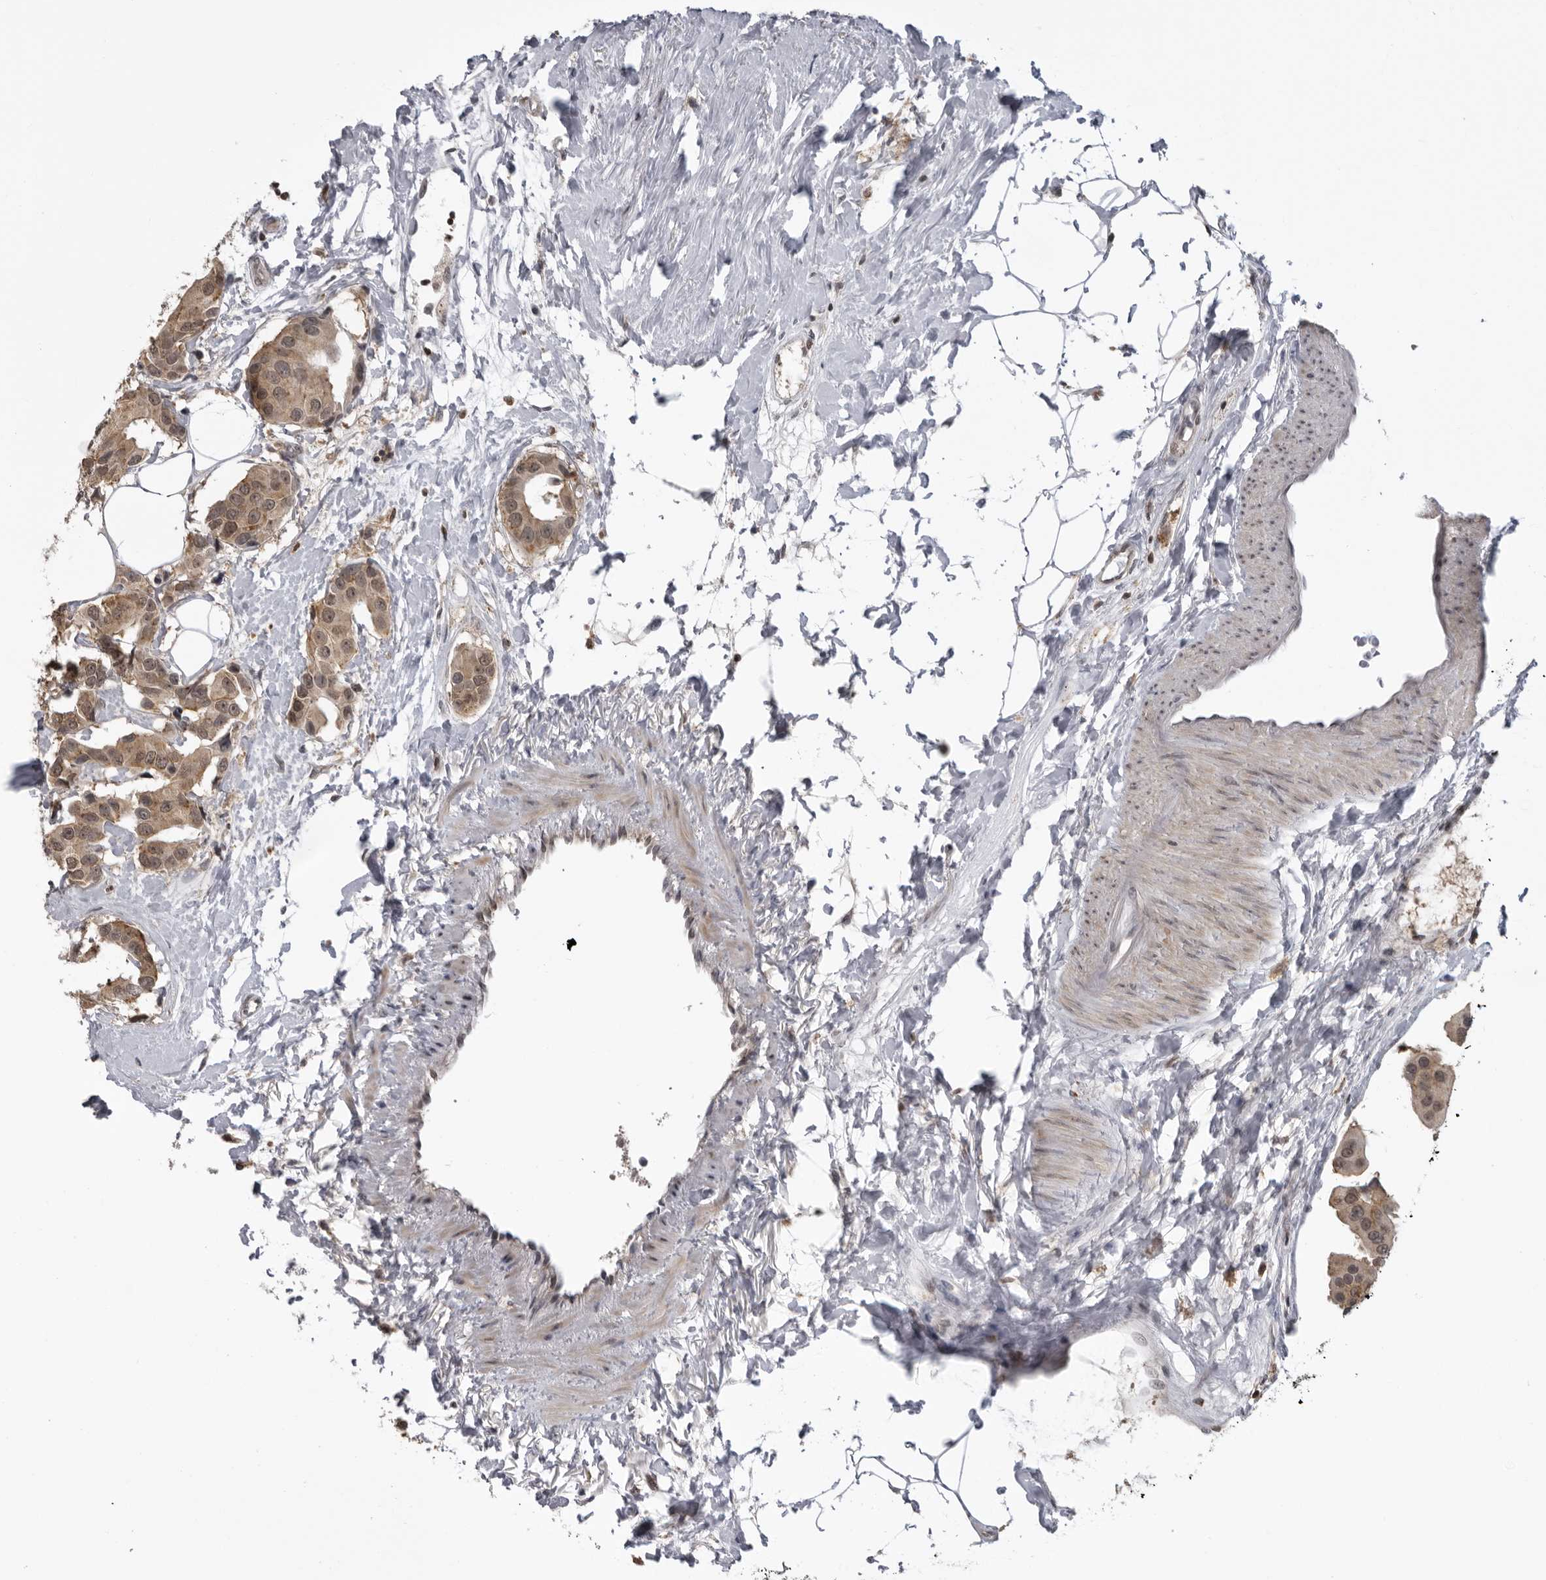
{"staining": {"intensity": "moderate", "quantity": ">75%", "location": "cytoplasmic/membranous,nuclear"}, "tissue": "breast cancer", "cell_type": "Tumor cells", "image_type": "cancer", "snomed": [{"axis": "morphology", "description": "Normal tissue, NOS"}, {"axis": "morphology", "description": "Duct carcinoma"}, {"axis": "topography", "description": "Breast"}], "caption": "Tumor cells exhibit moderate cytoplasmic/membranous and nuclear staining in approximately >75% of cells in breast cancer (invasive ductal carcinoma).", "gene": "PDCL3", "patient": {"sex": "female", "age": 39}}